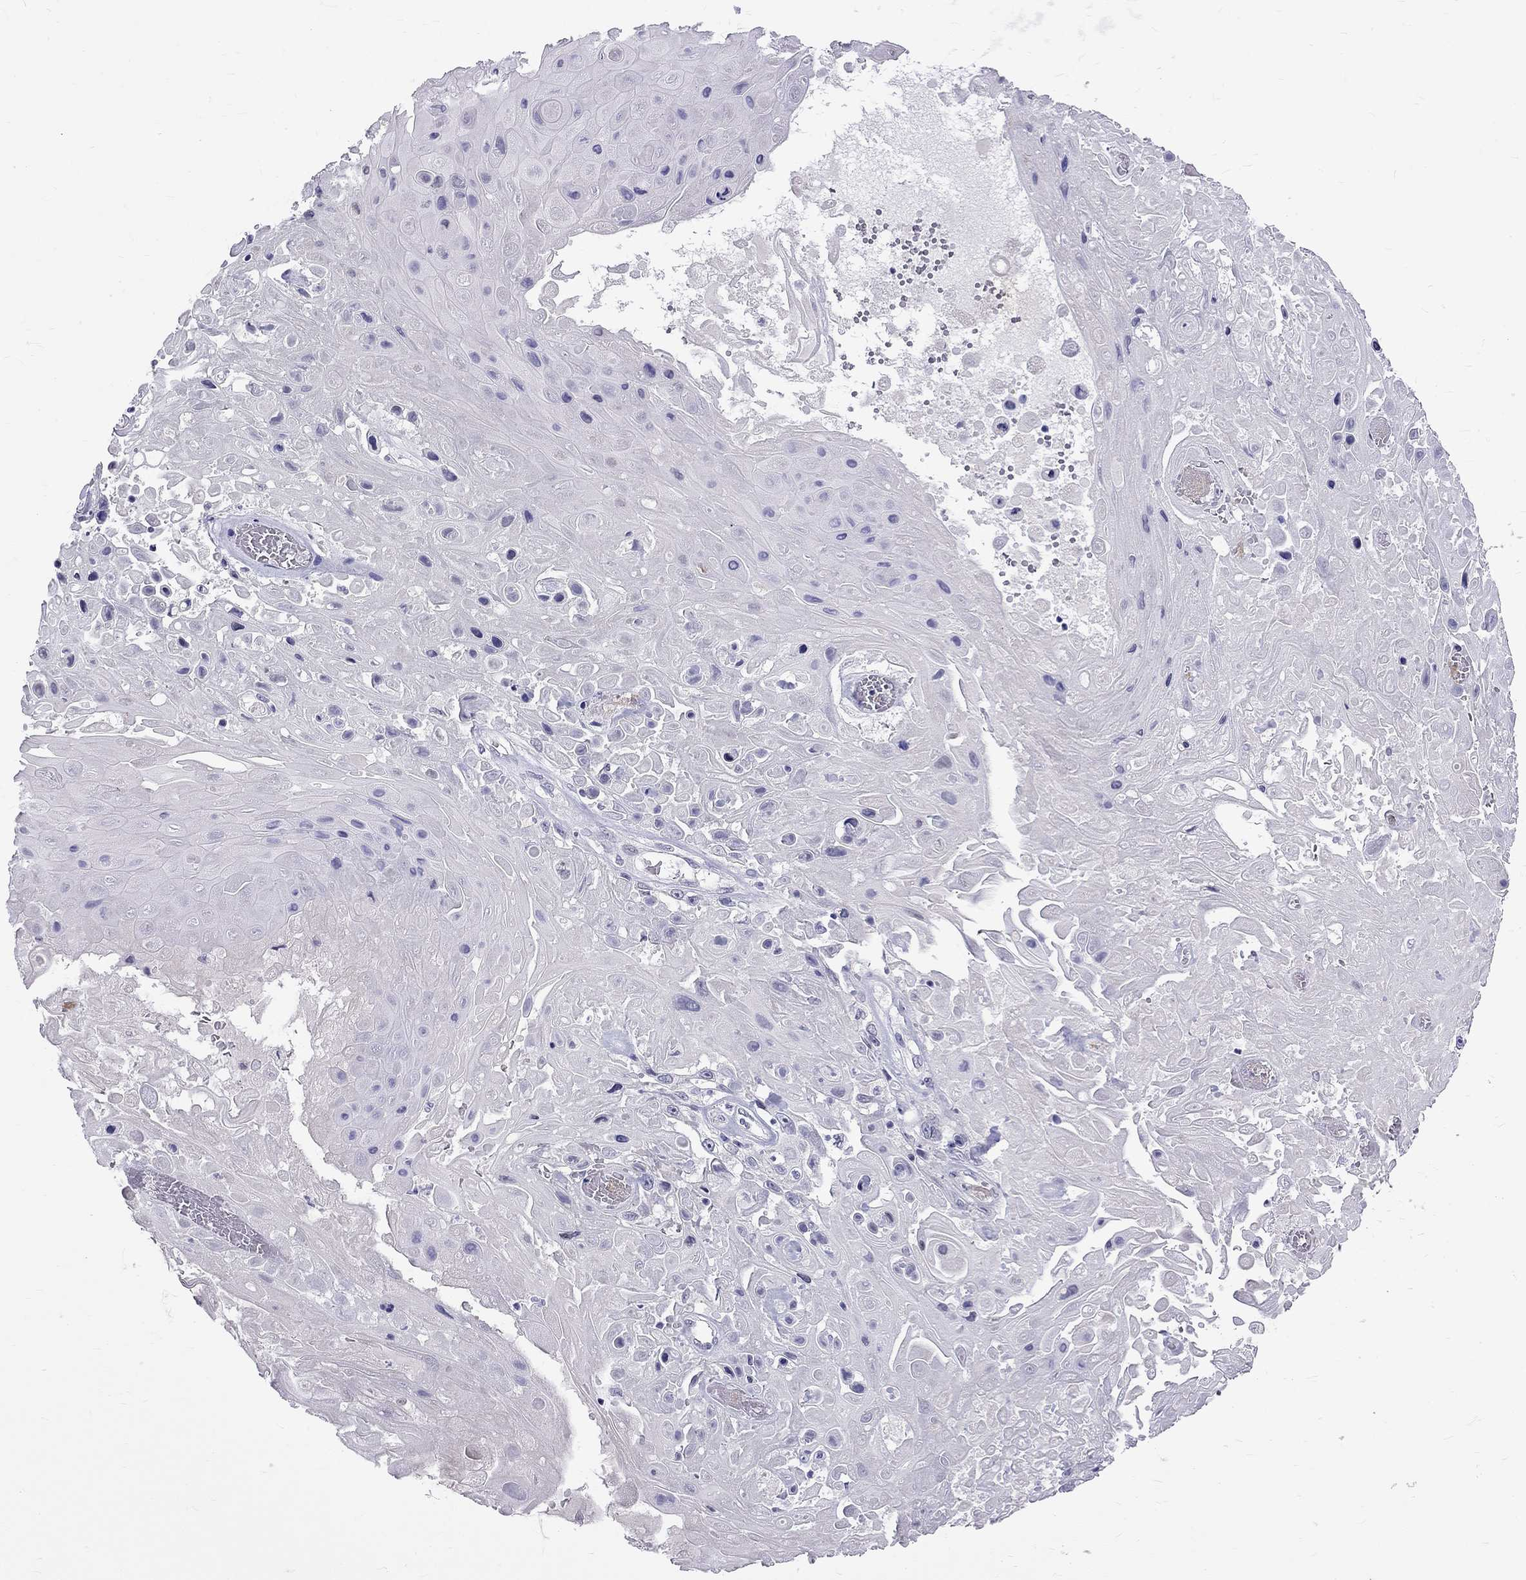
{"staining": {"intensity": "negative", "quantity": "none", "location": "none"}, "tissue": "skin cancer", "cell_type": "Tumor cells", "image_type": "cancer", "snomed": [{"axis": "morphology", "description": "Squamous cell carcinoma, NOS"}, {"axis": "topography", "description": "Skin"}], "caption": "The image displays no significant positivity in tumor cells of skin squamous cell carcinoma. (DAB (3,3'-diaminobenzidine) immunohistochemistry (IHC), high magnification).", "gene": "RTL9", "patient": {"sex": "male", "age": 82}}